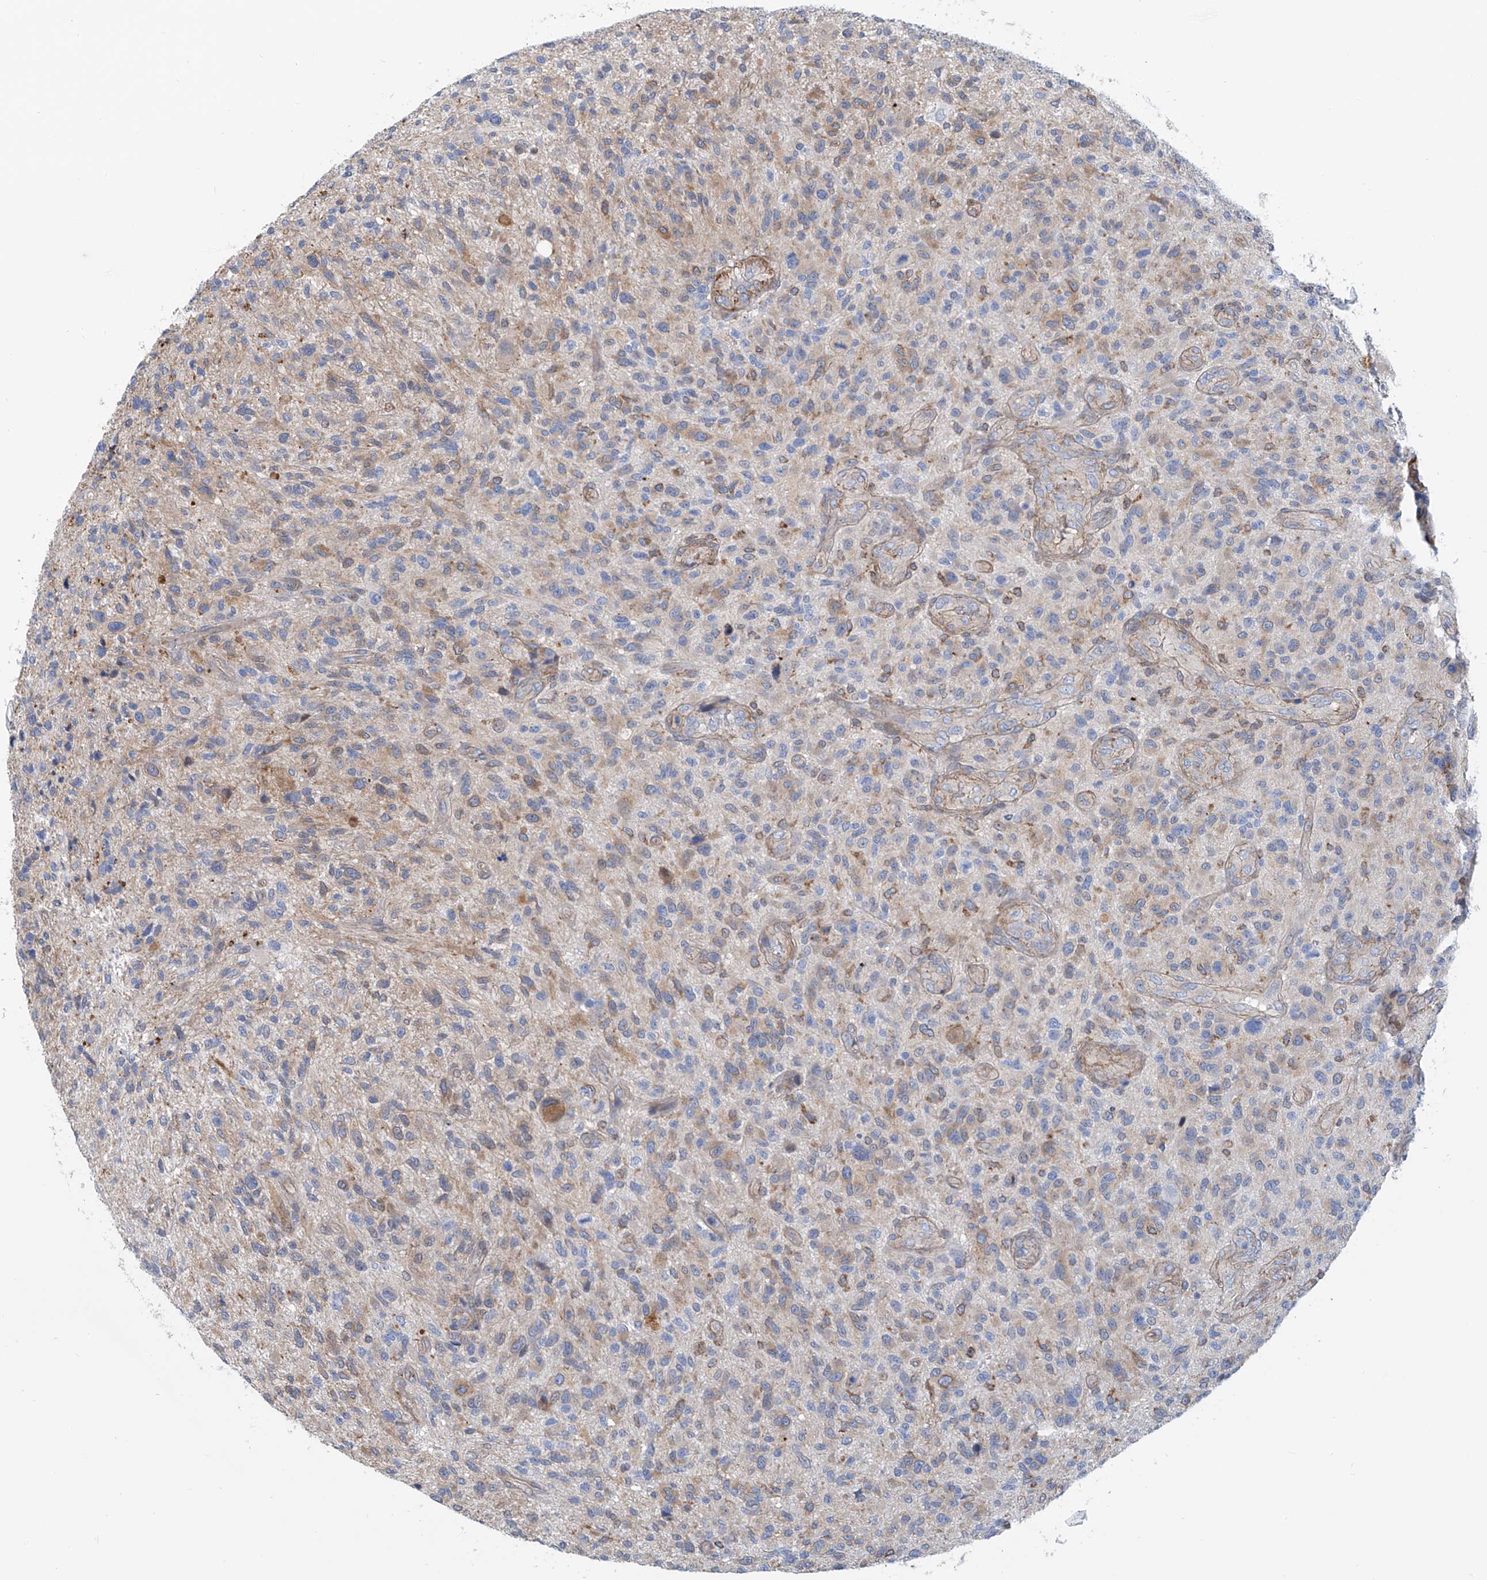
{"staining": {"intensity": "moderate", "quantity": "<25%", "location": "cytoplasmic/membranous"}, "tissue": "glioma", "cell_type": "Tumor cells", "image_type": "cancer", "snomed": [{"axis": "morphology", "description": "Glioma, malignant, High grade"}, {"axis": "topography", "description": "Brain"}], "caption": "A brown stain highlights moderate cytoplasmic/membranous positivity of a protein in human malignant high-grade glioma tumor cells. (IHC, brightfield microscopy, high magnification).", "gene": "TNN", "patient": {"sex": "male", "age": 47}}